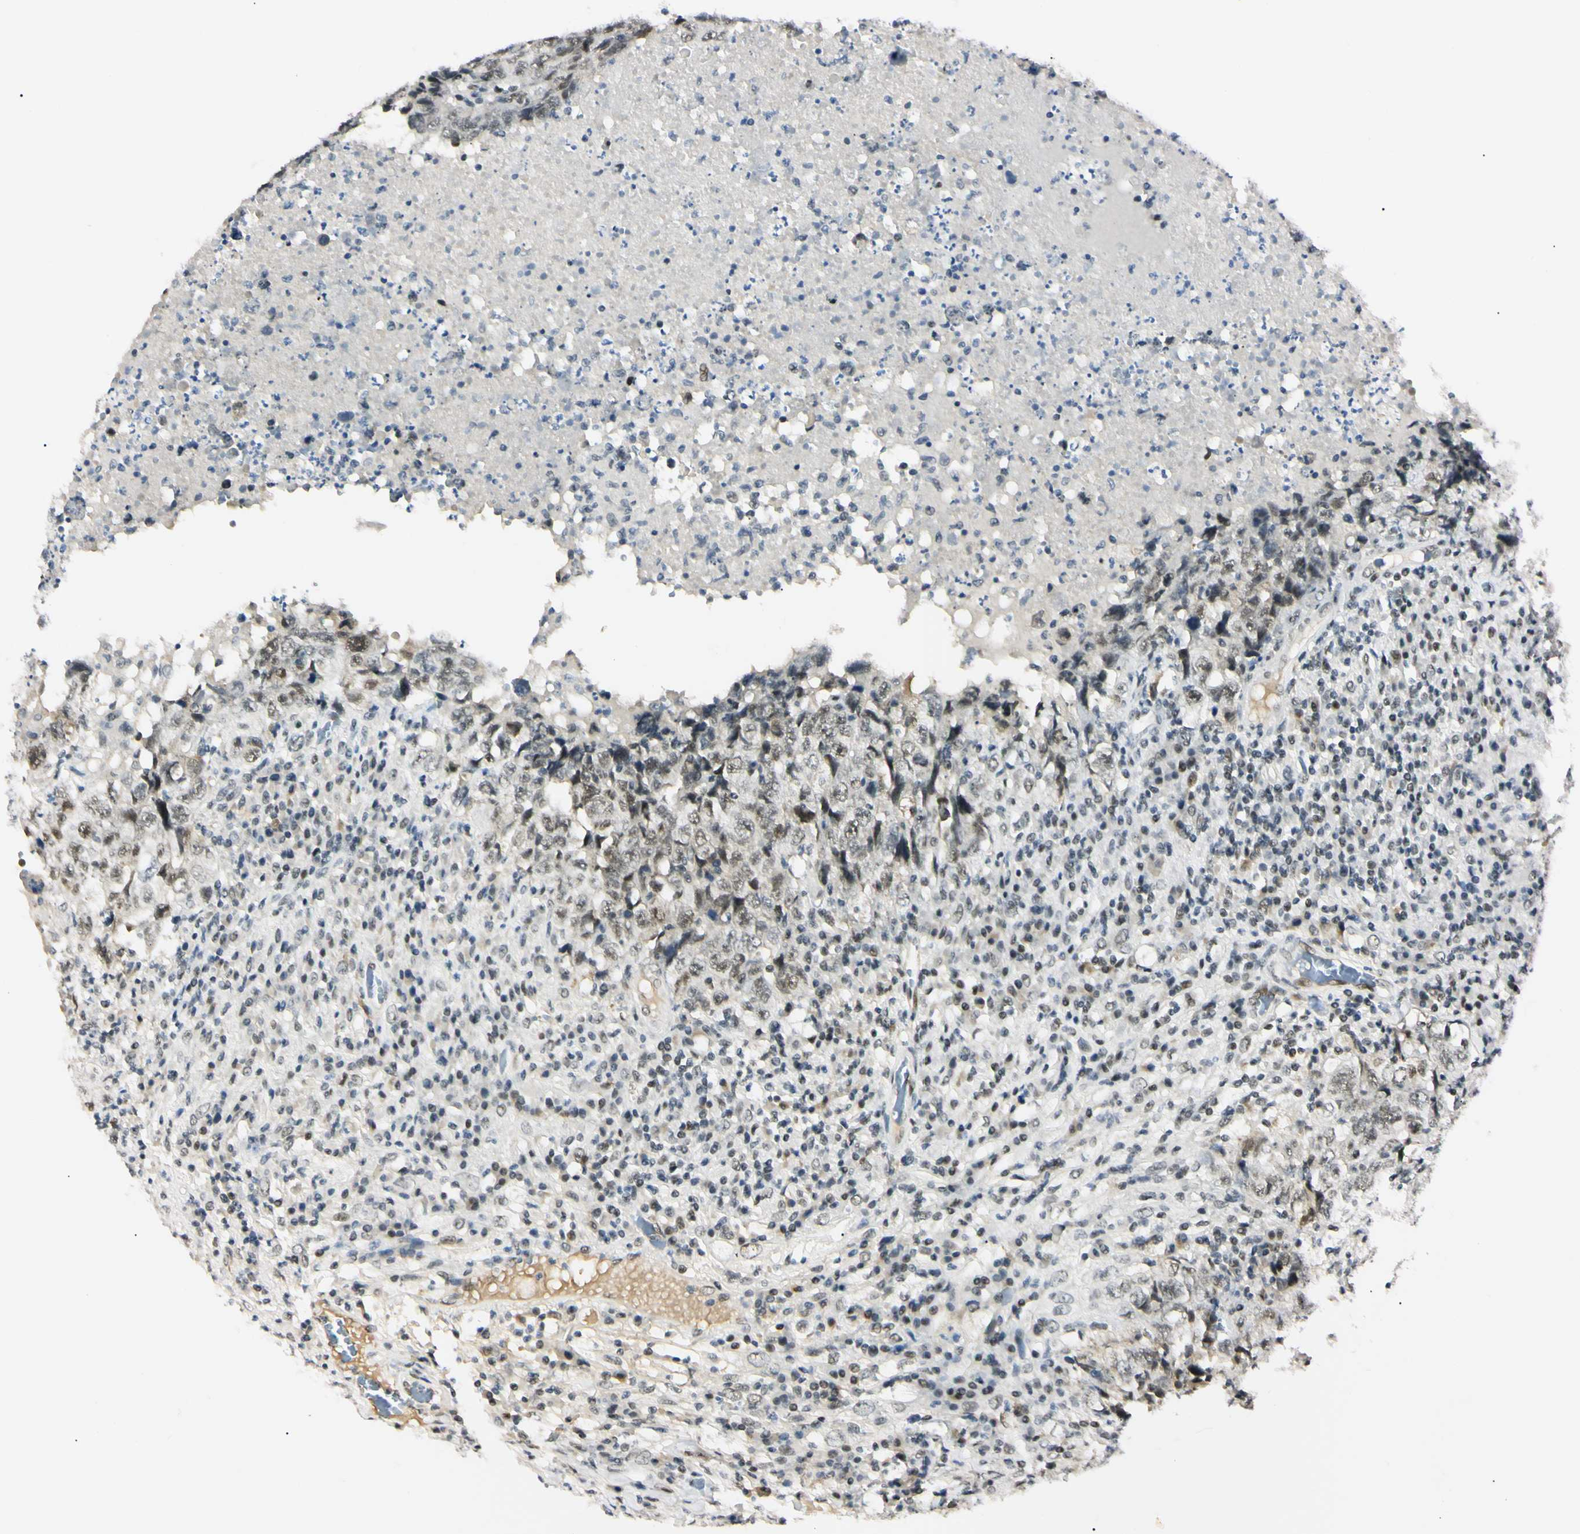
{"staining": {"intensity": "weak", "quantity": ">75%", "location": "nuclear"}, "tissue": "testis cancer", "cell_type": "Tumor cells", "image_type": "cancer", "snomed": [{"axis": "morphology", "description": "Necrosis, NOS"}, {"axis": "morphology", "description": "Carcinoma, Embryonal, NOS"}, {"axis": "topography", "description": "Testis"}], "caption": "Testis cancer was stained to show a protein in brown. There is low levels of weak nuclear positivity in about >75% of tumor cells.", "gene": "ZNF134", "patient": {"sex": "male", "age": 19}}